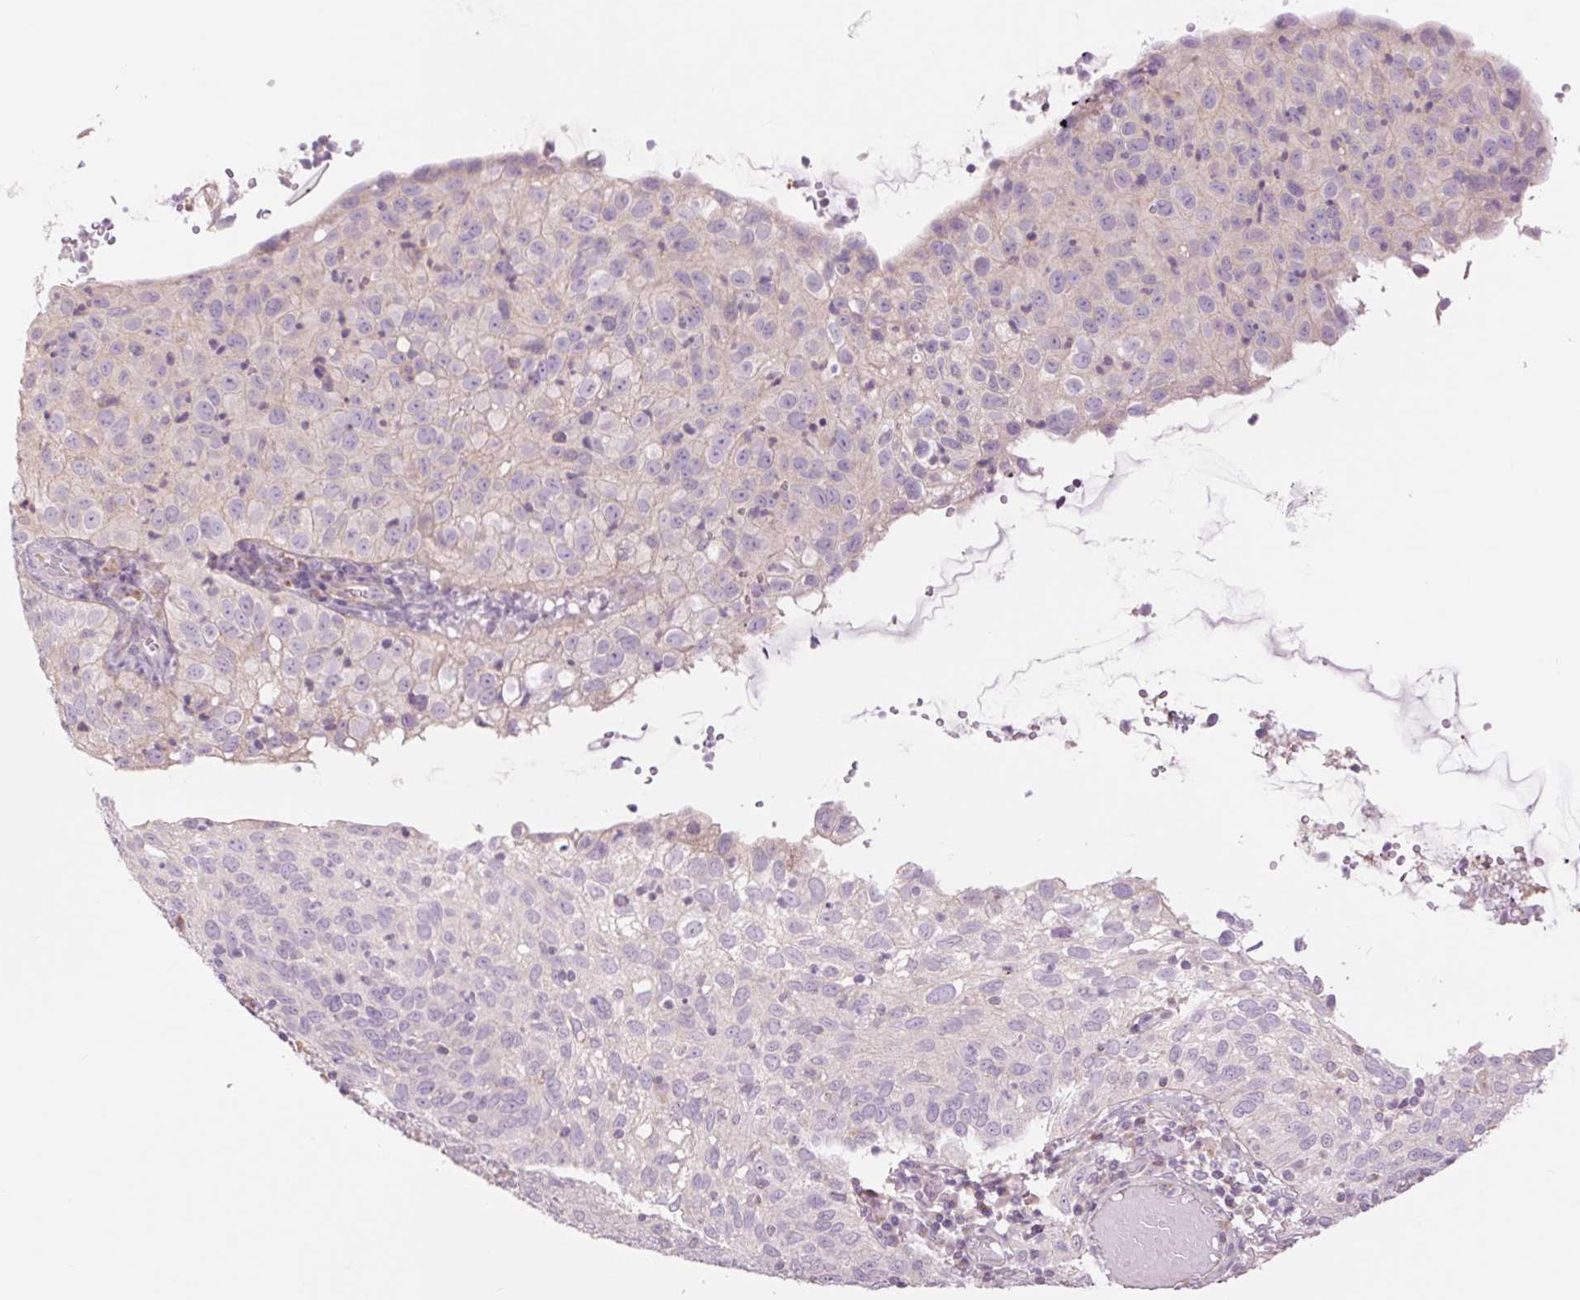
{"staining": {"intensity": "negative", "quantity": "none", "location": "none"}, "tissue": "cervical cancer", "cell_type": "Tumor cells", "image_type": "cancer", "snomed": [{"axis": "morphology", "description": "Squamous cell carcinoma, NOS"}, {"axis": "topography", "description": "Cervix"}], "caption": "IHC micrograph of neoplastic tissue: cervical squamous cell carcinoma stained with DAB (3,3'-diaminobenzidine) displays no significant protein expression in tumor cells. Nuclei are stained in blue.", "gene": "CTNNA3", "patient": {"sex": "female", "age": 52}}